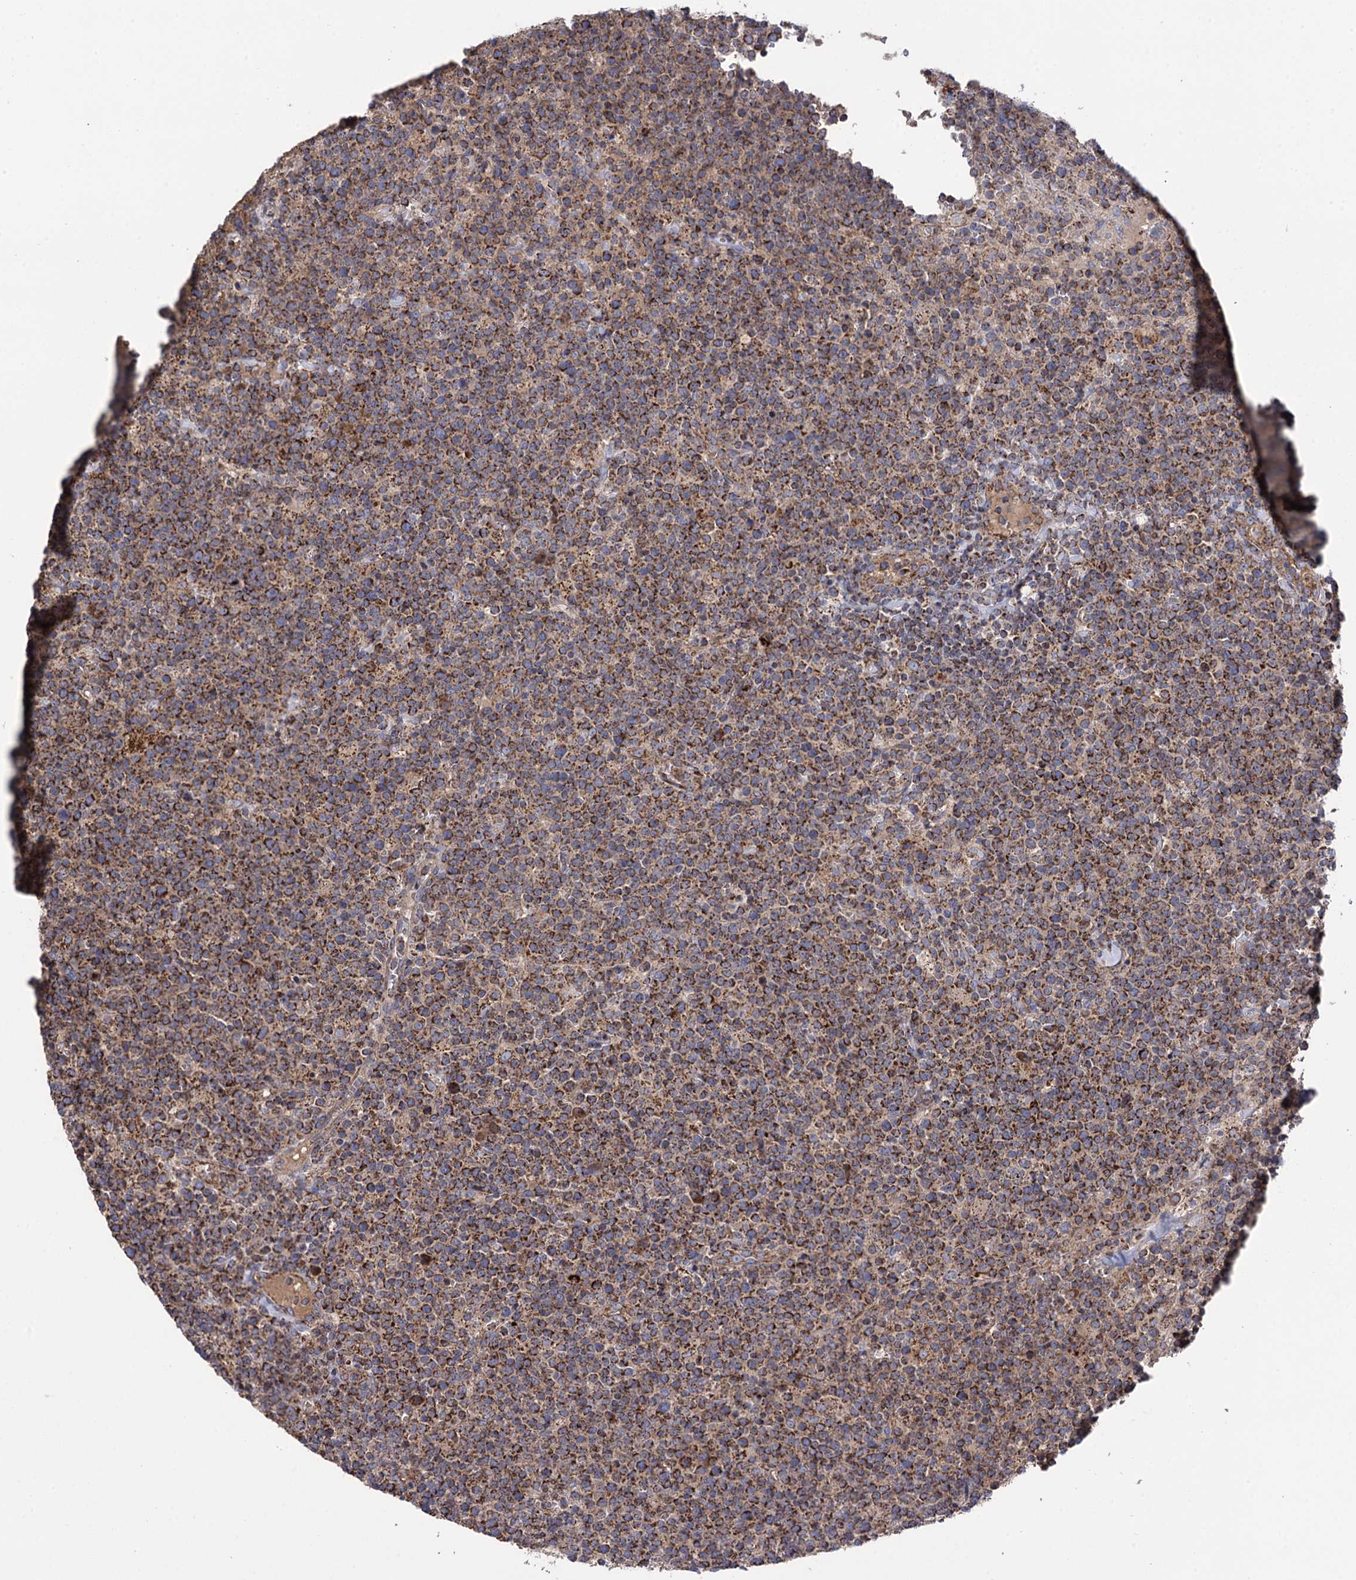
{"staining": {"intensity": "strong", "quantity": ">75%", "location": "cytoplasmic/membranous"}, "tissue": "lymphoma", "cell_type": "Tumor cells", "image_type": "cancer", "snomed": [{"axis": "morphology", "description": "Malignant lymphoma, non-Hodgkin's type, High grade"}, {"axis": "topography", "description": "Lymph node"}], "caption": "About >75% of tumor cells in lymphoma show strong cytoplasmic/membranous protein positivity as visualized by brown immunohistochemical staining.", "gene": "IQCH", "patient": {"sex": "male", "age": 61}}